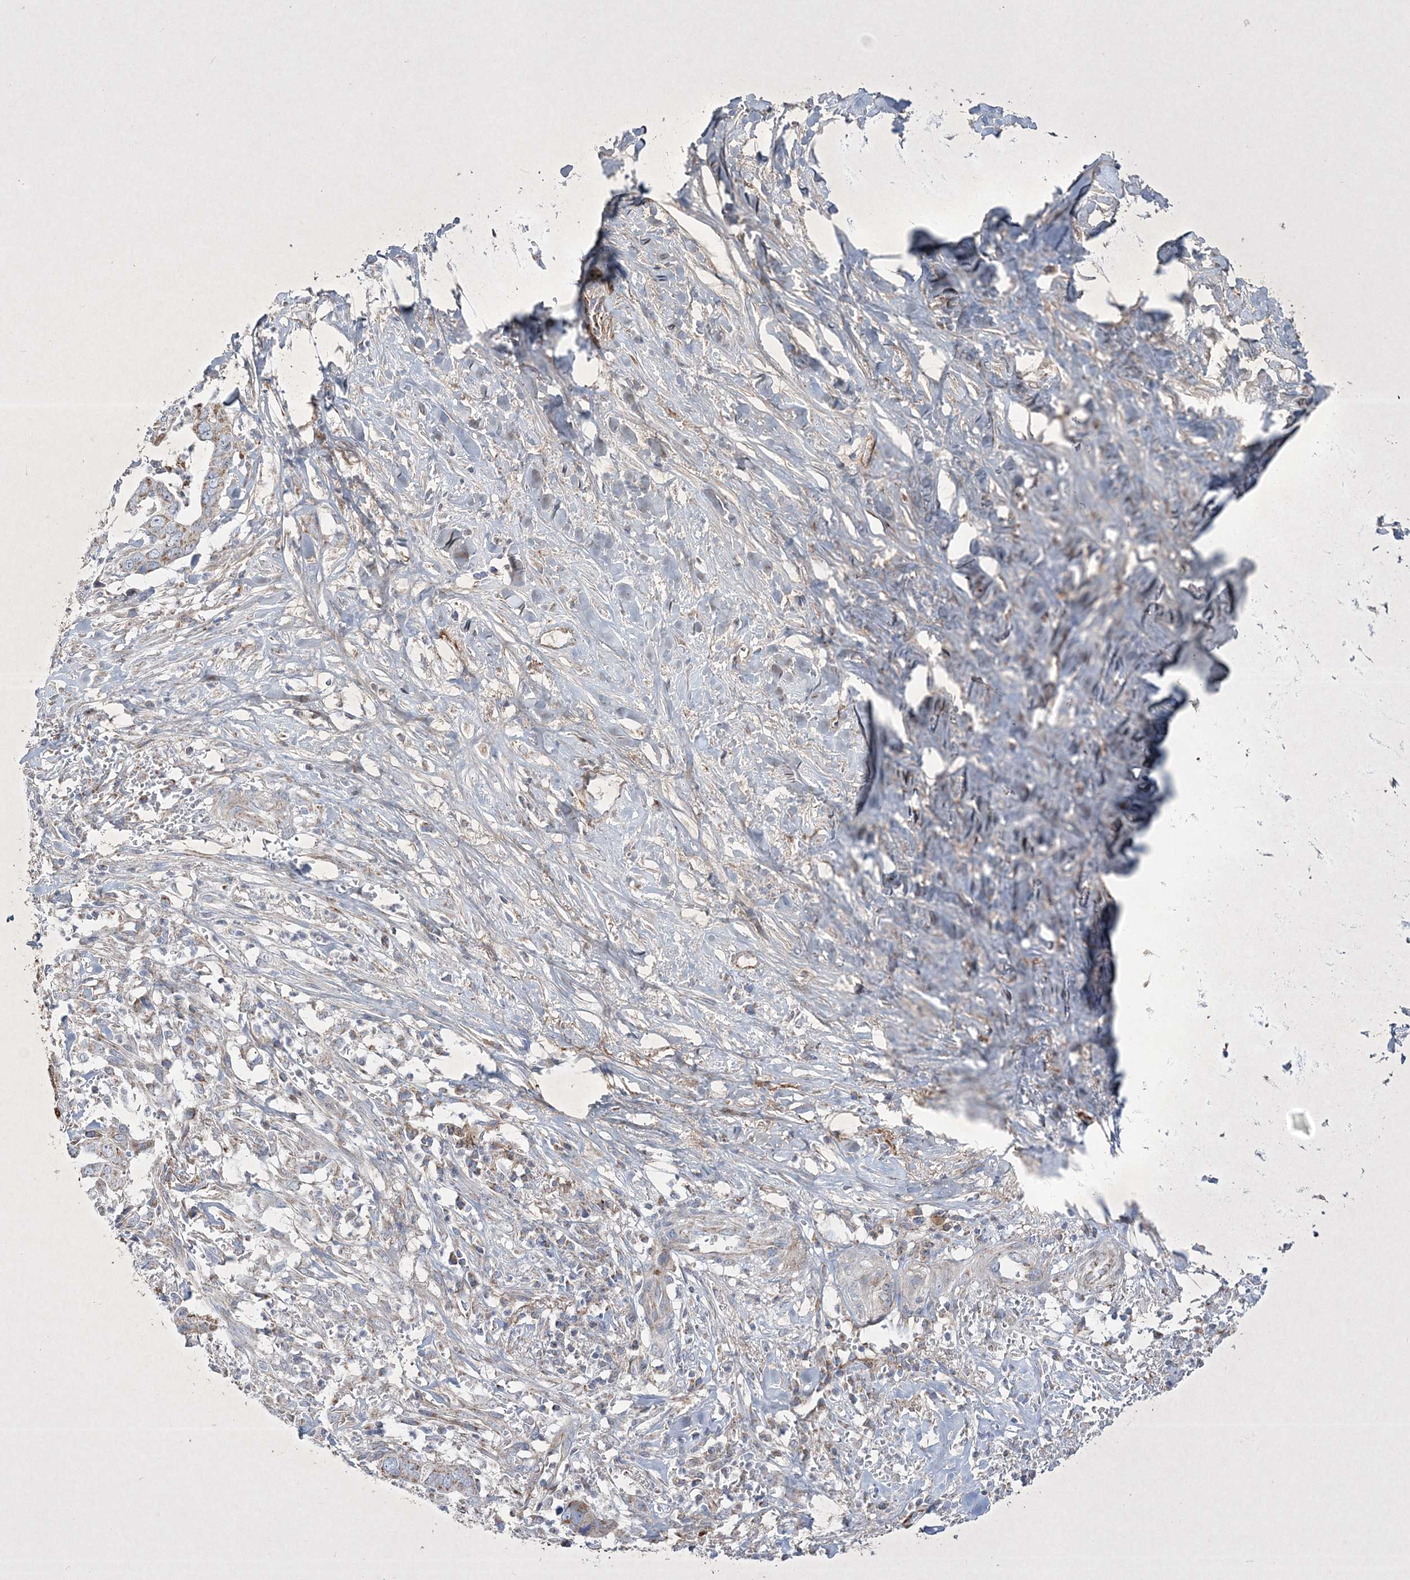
{"staining": {"intensity": "weak", "quantity": "<25%", "location": "cytoplasmic/membranous"}, "tissue": "liver cancer", "cell_type": "Tumor cells", "image_type": "cancer", "snomed": [{"axis": "morphology", "description": "Cholangiocarcinoma"}, {"axis": "topography", "description": "Liver"}], "caption": "There is no significant staining in tumor cells of cholangiocarcinoma (liver).", "gene": "RICTOR", "patient": {"sex": "female", "age": 79}}